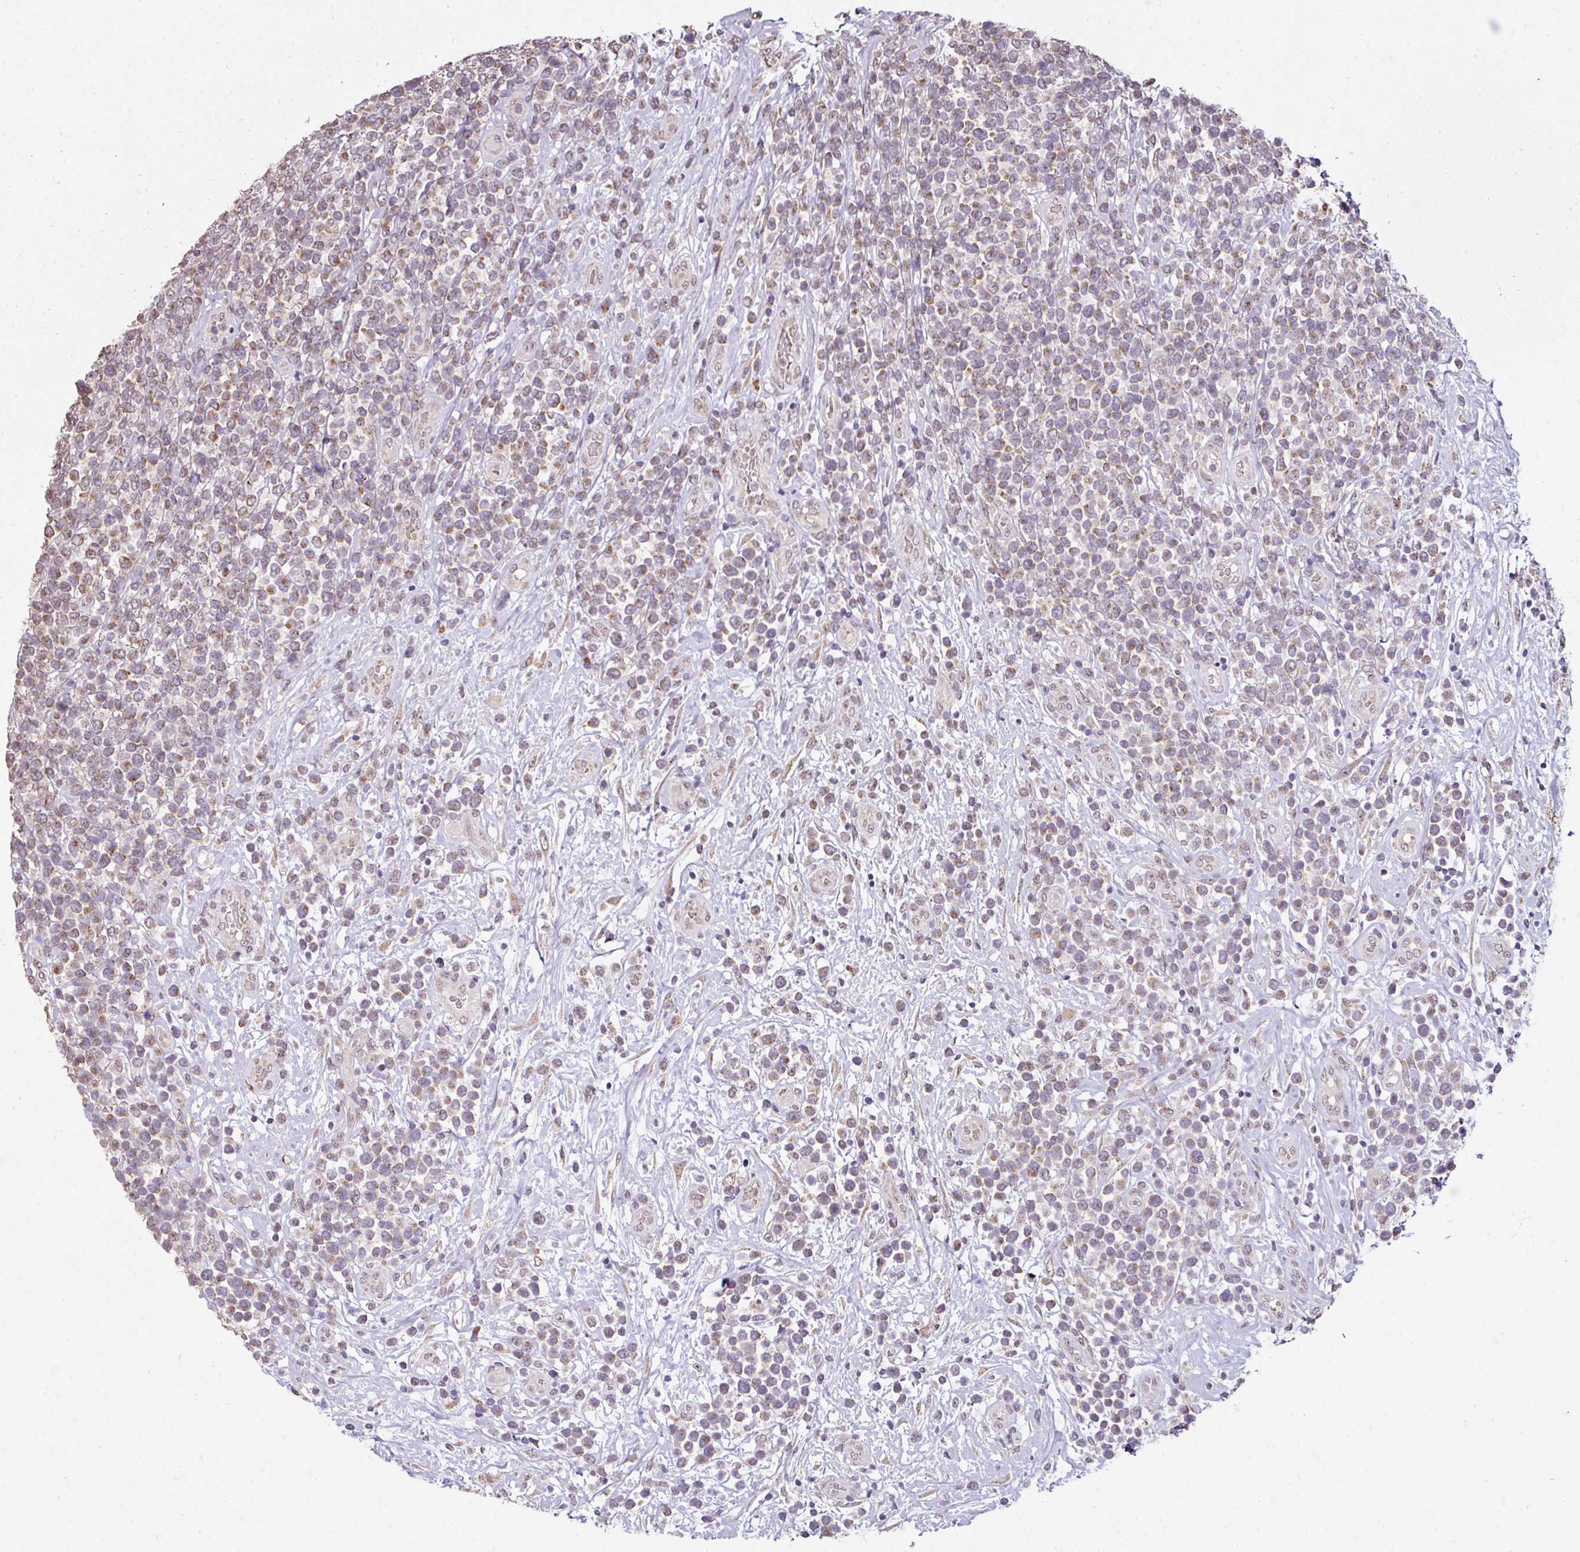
{"staining": {"intensity": "moderate", "quantity": "25%-75%", "location": "cytoplasmic/membranous"}, "tissue": "lymphoma", "cell_type": "Tumor cells", "image_type": "cancer", "snomed": [{"axis": "morphology", "description": "Malignant lymphoma, non-Hodgkin's type, High grade"}, {"axis": "topography", "description": "Soft tissue"}], "caption": "An immunohistochemistry (IHC) histopathology image of neoplastic tissue is shown. Protein staining in brown shows moderate cytoplasmic/membranous positivity in lymphoma within tumor cells.", "gene": "JPH2", "patient": {"sex": "female", "age": 56}}